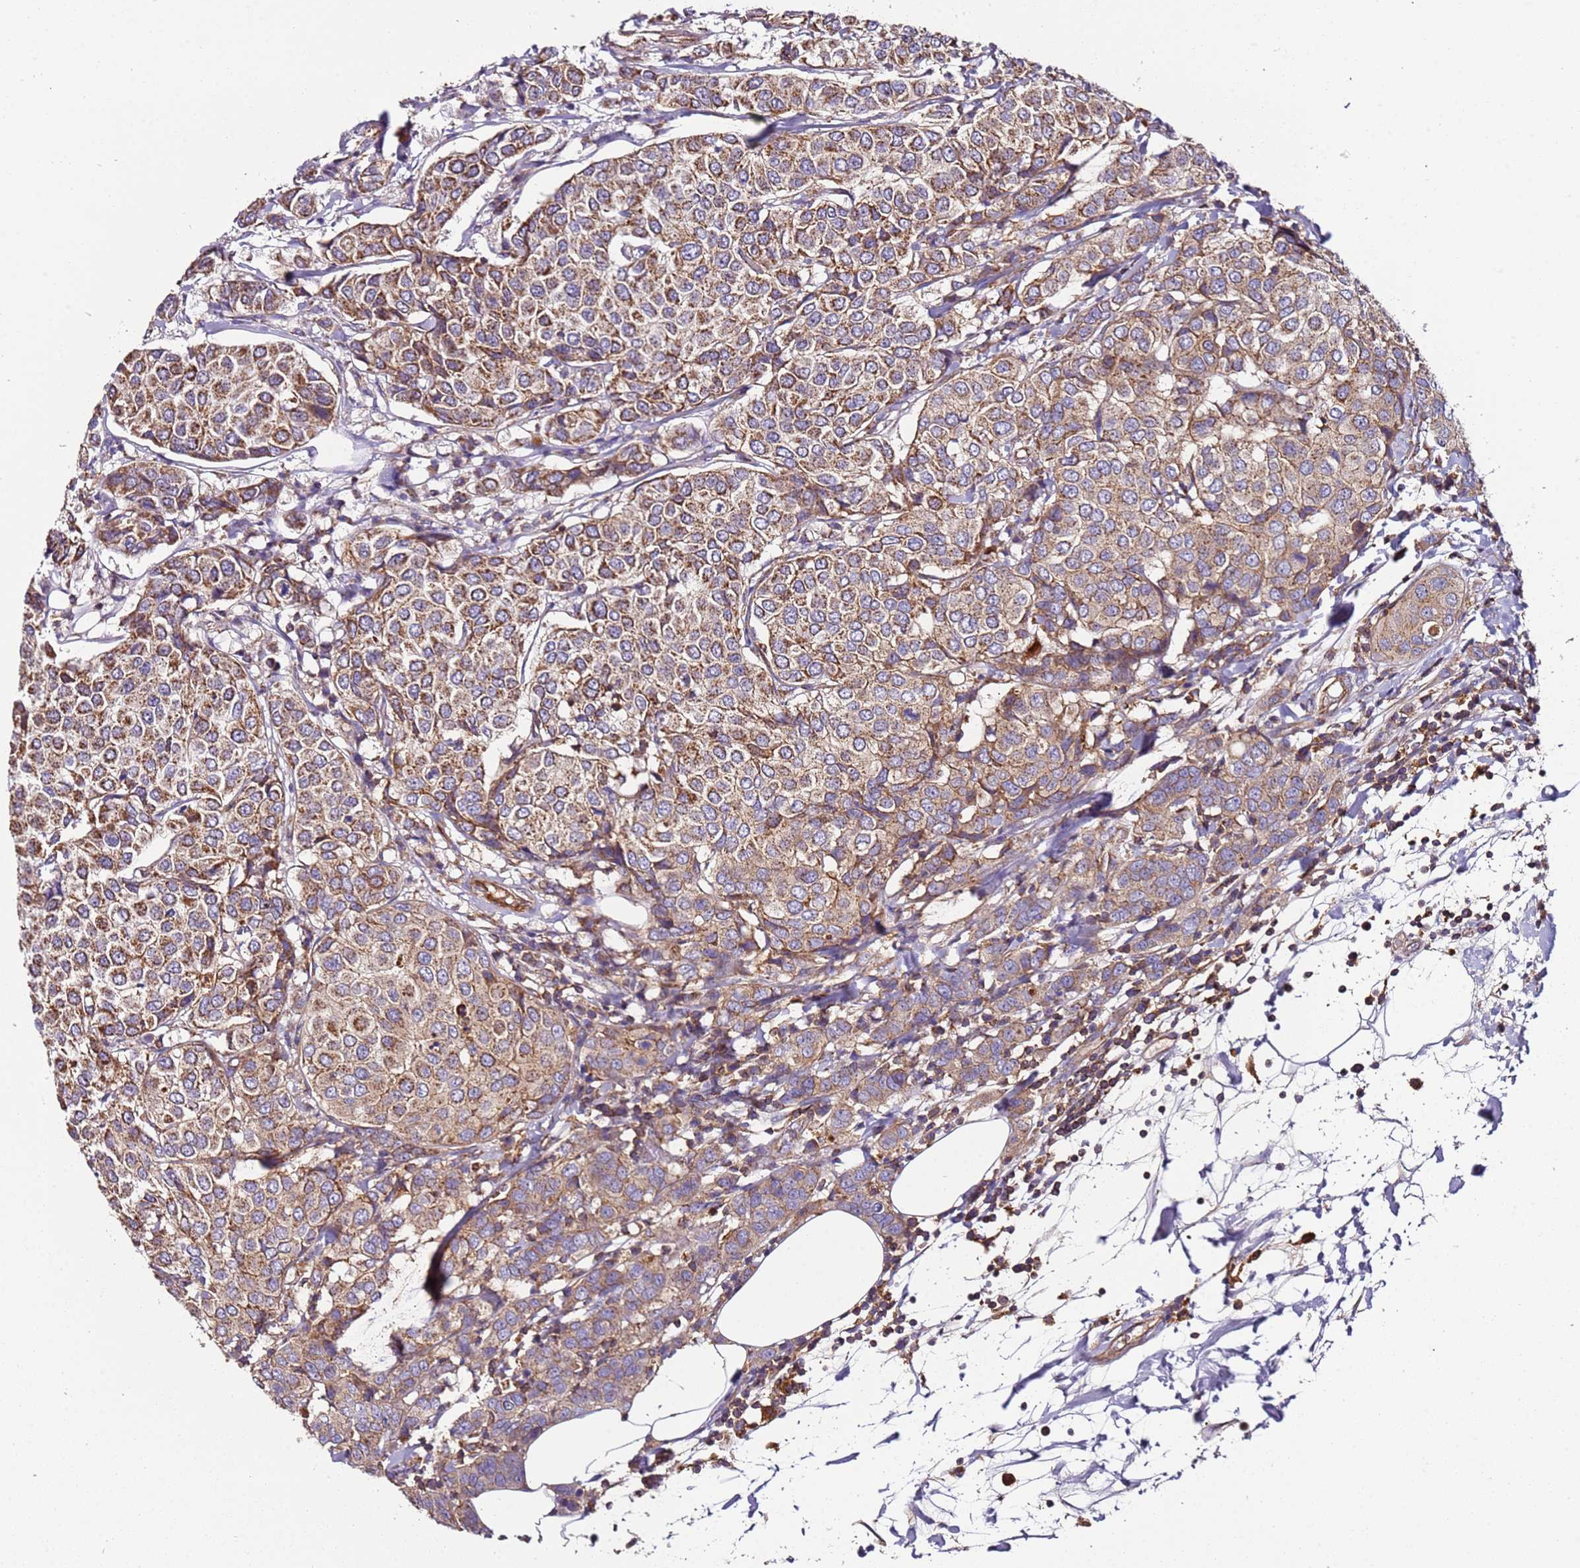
{"staining": {"intensity": "moderate", "quantity": ">75%", "location": "cytoplasmic/membranous"}, "tissue": "breast cancer", "cell_type": "Tumor cells", "image_type": "cancer", "snomed": [{"axis": "morphology", "description": "Duct carcinoma"}, {"axis": "topography", "description": "Breast"}], "caption": "Breast cancer was stained to show a protein in brown. There is medium levels of moderate cytoplasmic/membranous positivity in approximately >75% of tumor cells.", "gene": "RMND5A", "patient": {"sex": "female", "age": 55}}